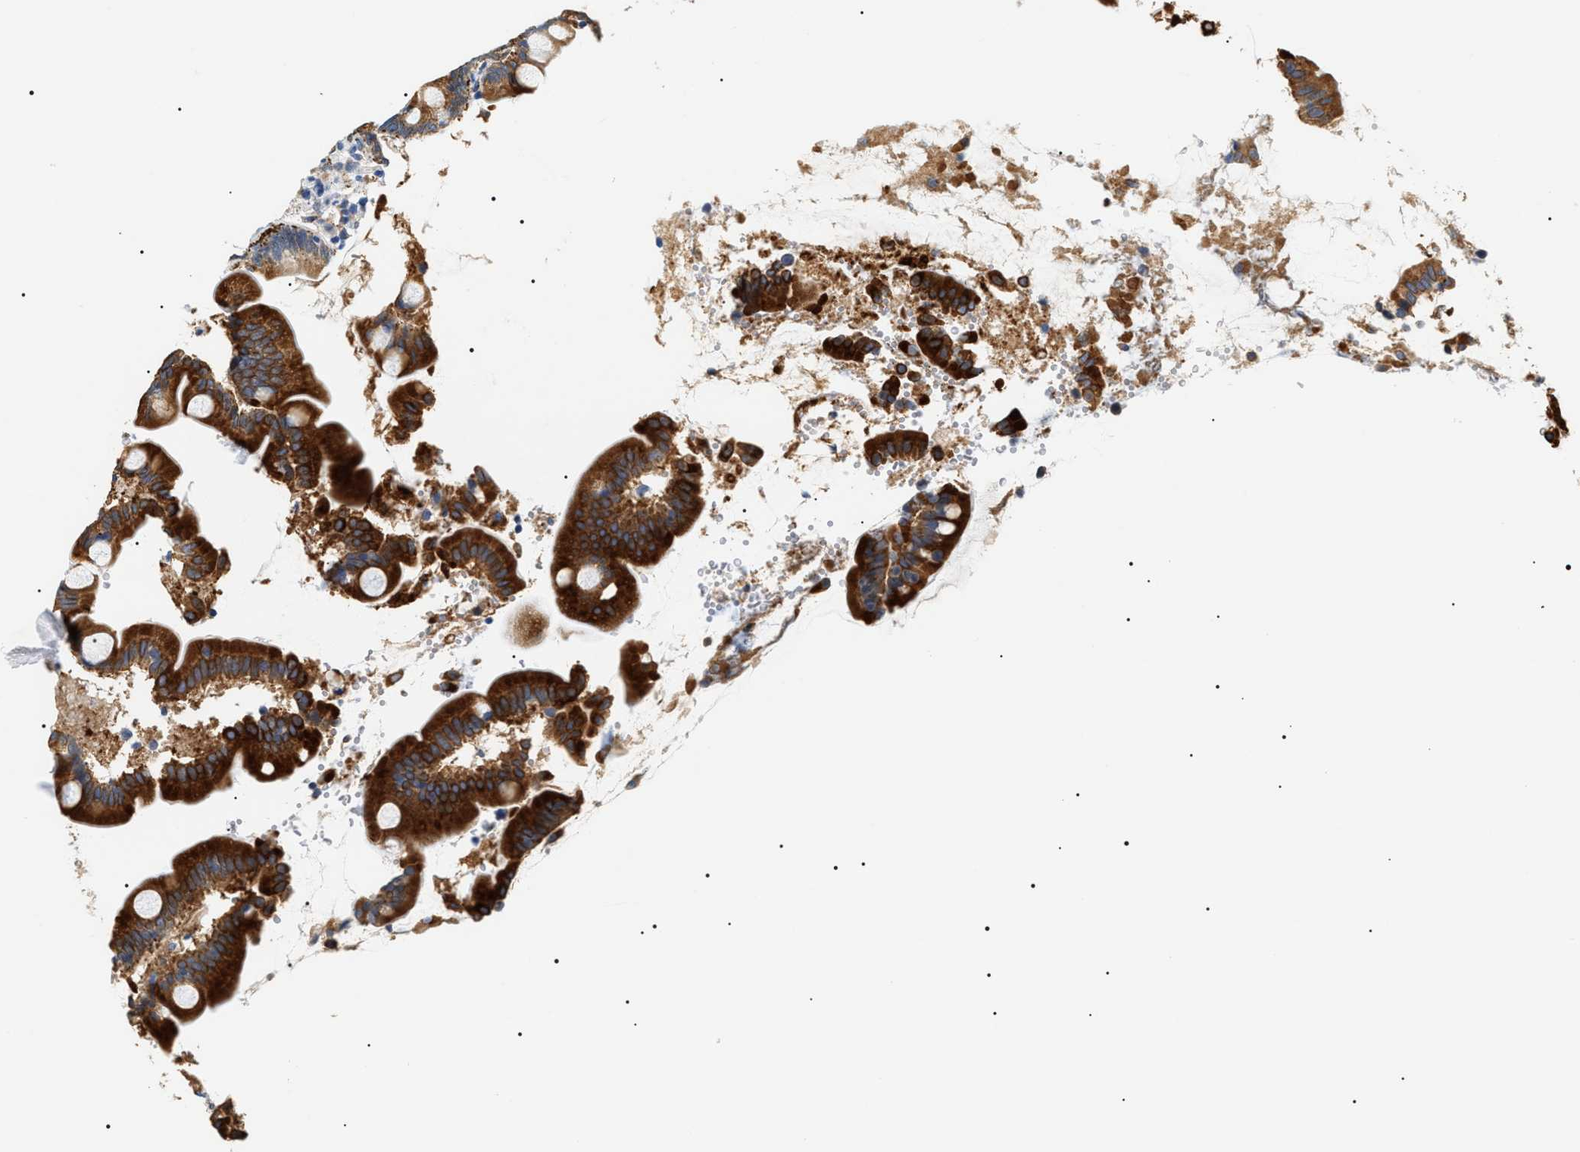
{"staining": {"intensity": "strong", "quantity": ">75%", "location": "cytoplasmic/membranous"}, "tissue": "small intestine", "cell_type": "Glandular cells", "image_type": "normal", "snomed": [{"axis": "morphology", "description": "Normal tissue, NOS"}, {"axis": "topography", "description": "Small intestine"}], "caption": "A histopathology image showing strong cytoplasmic/membranous expression in about >75% of glandular cells in normal small intestine, as visualized by brown immunohistochemical staining.", "gene": "HSD17B11", "patient": {"sex": "female", "age": 56}}